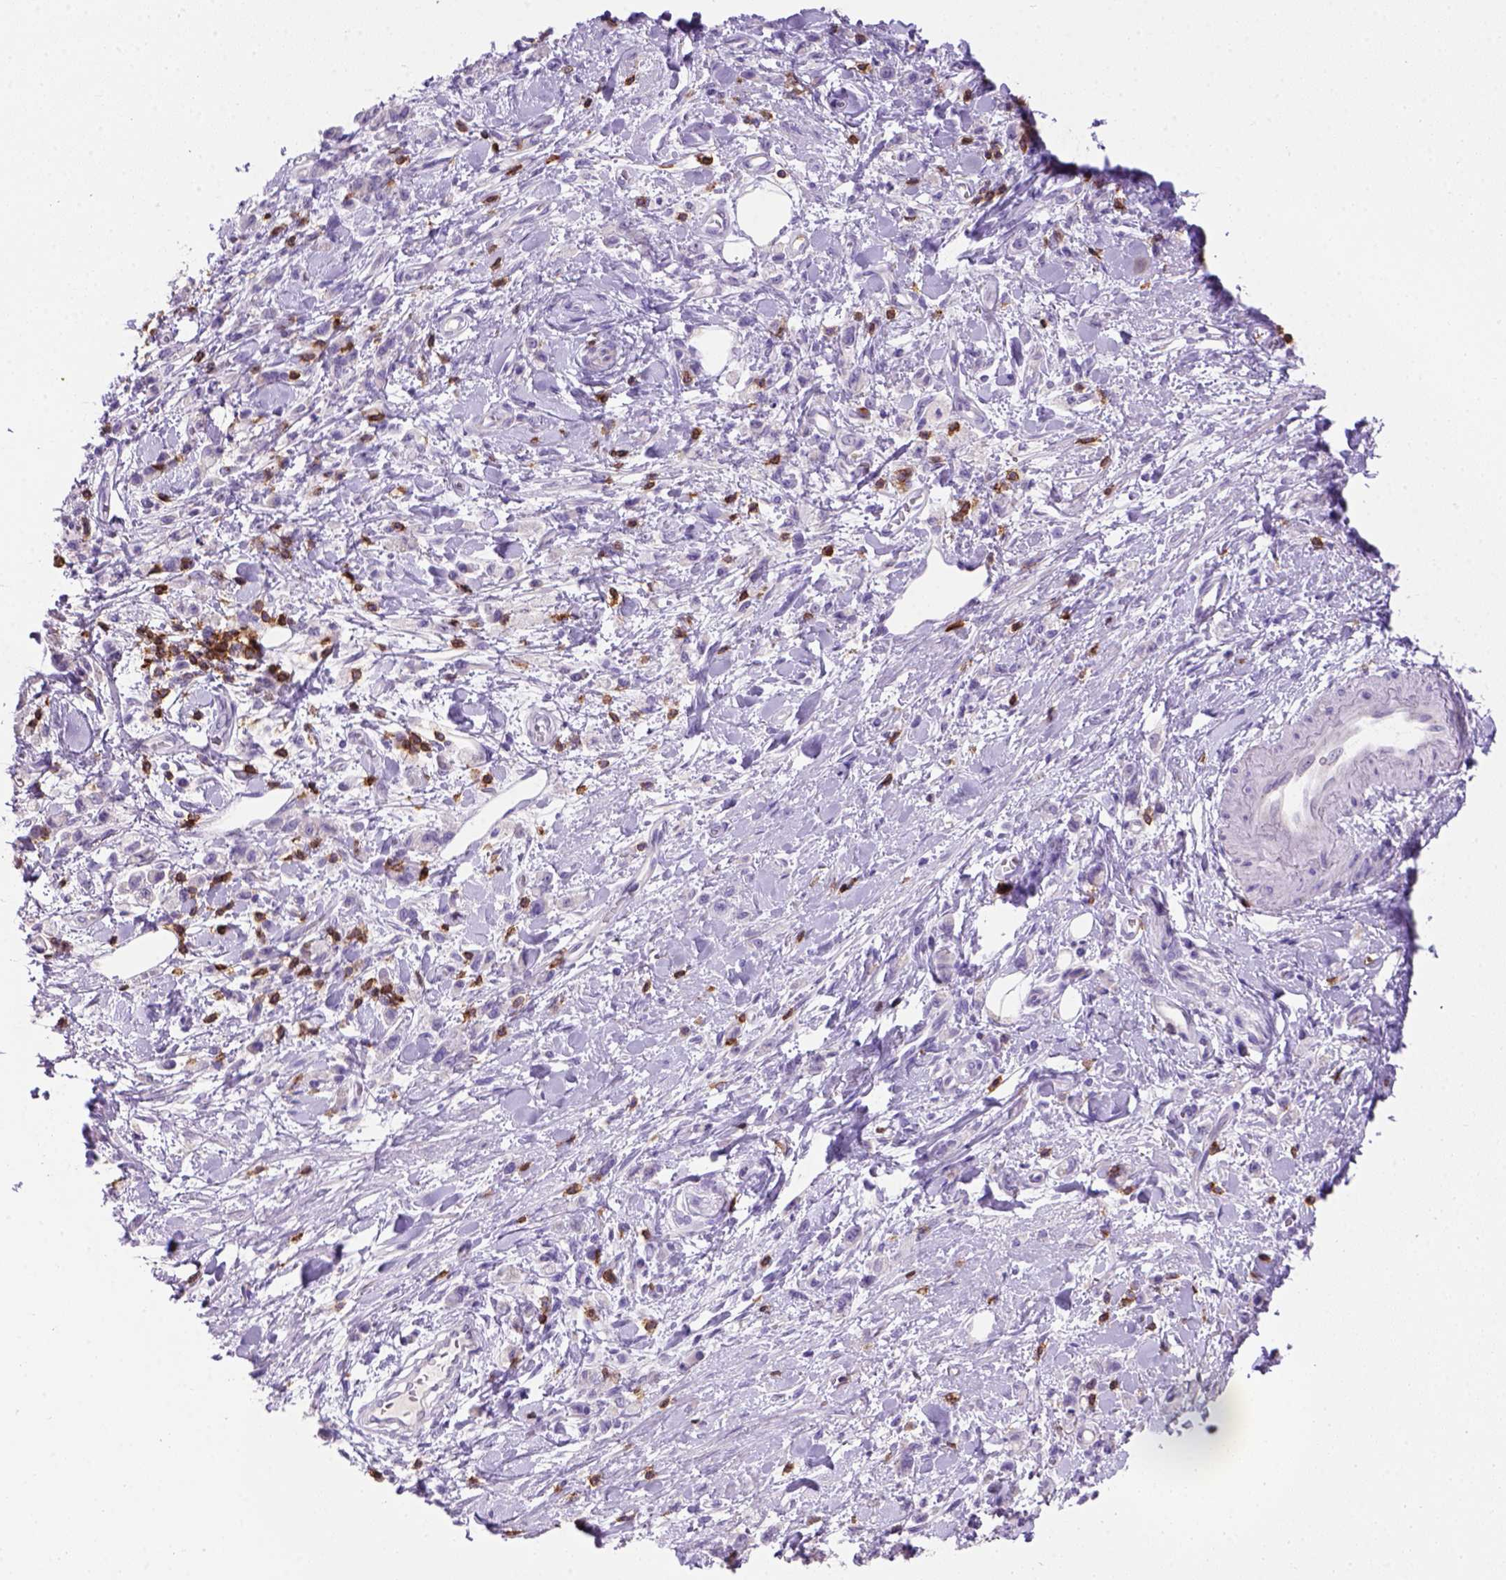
{"staining": {"intensity": "negative", "quantity": "none", "location": "none"}, "tissue": "stomach cancer", "cell_type": "Tumor cells", "image_type": "cancer", "snomed": [{"axis": "morphology", "description": "Adenocarcinoma, NOS"}, {"axis": "topography", "description": "Stomach"}], "caption": "A high-resolution image shows IHC staining of stomach cancer (adenocarcinoma), which demonstrates no significant positivity in tumor cells. Brightfield microscopy of immunohistochemistry (IHC) stained with DAB (3,3'-diaminobenzidine) (brown) and hematoxylin (blue), captured at high magnification.", "gene": "CD3E", "patient": {"sex": "male", "age": 77}}